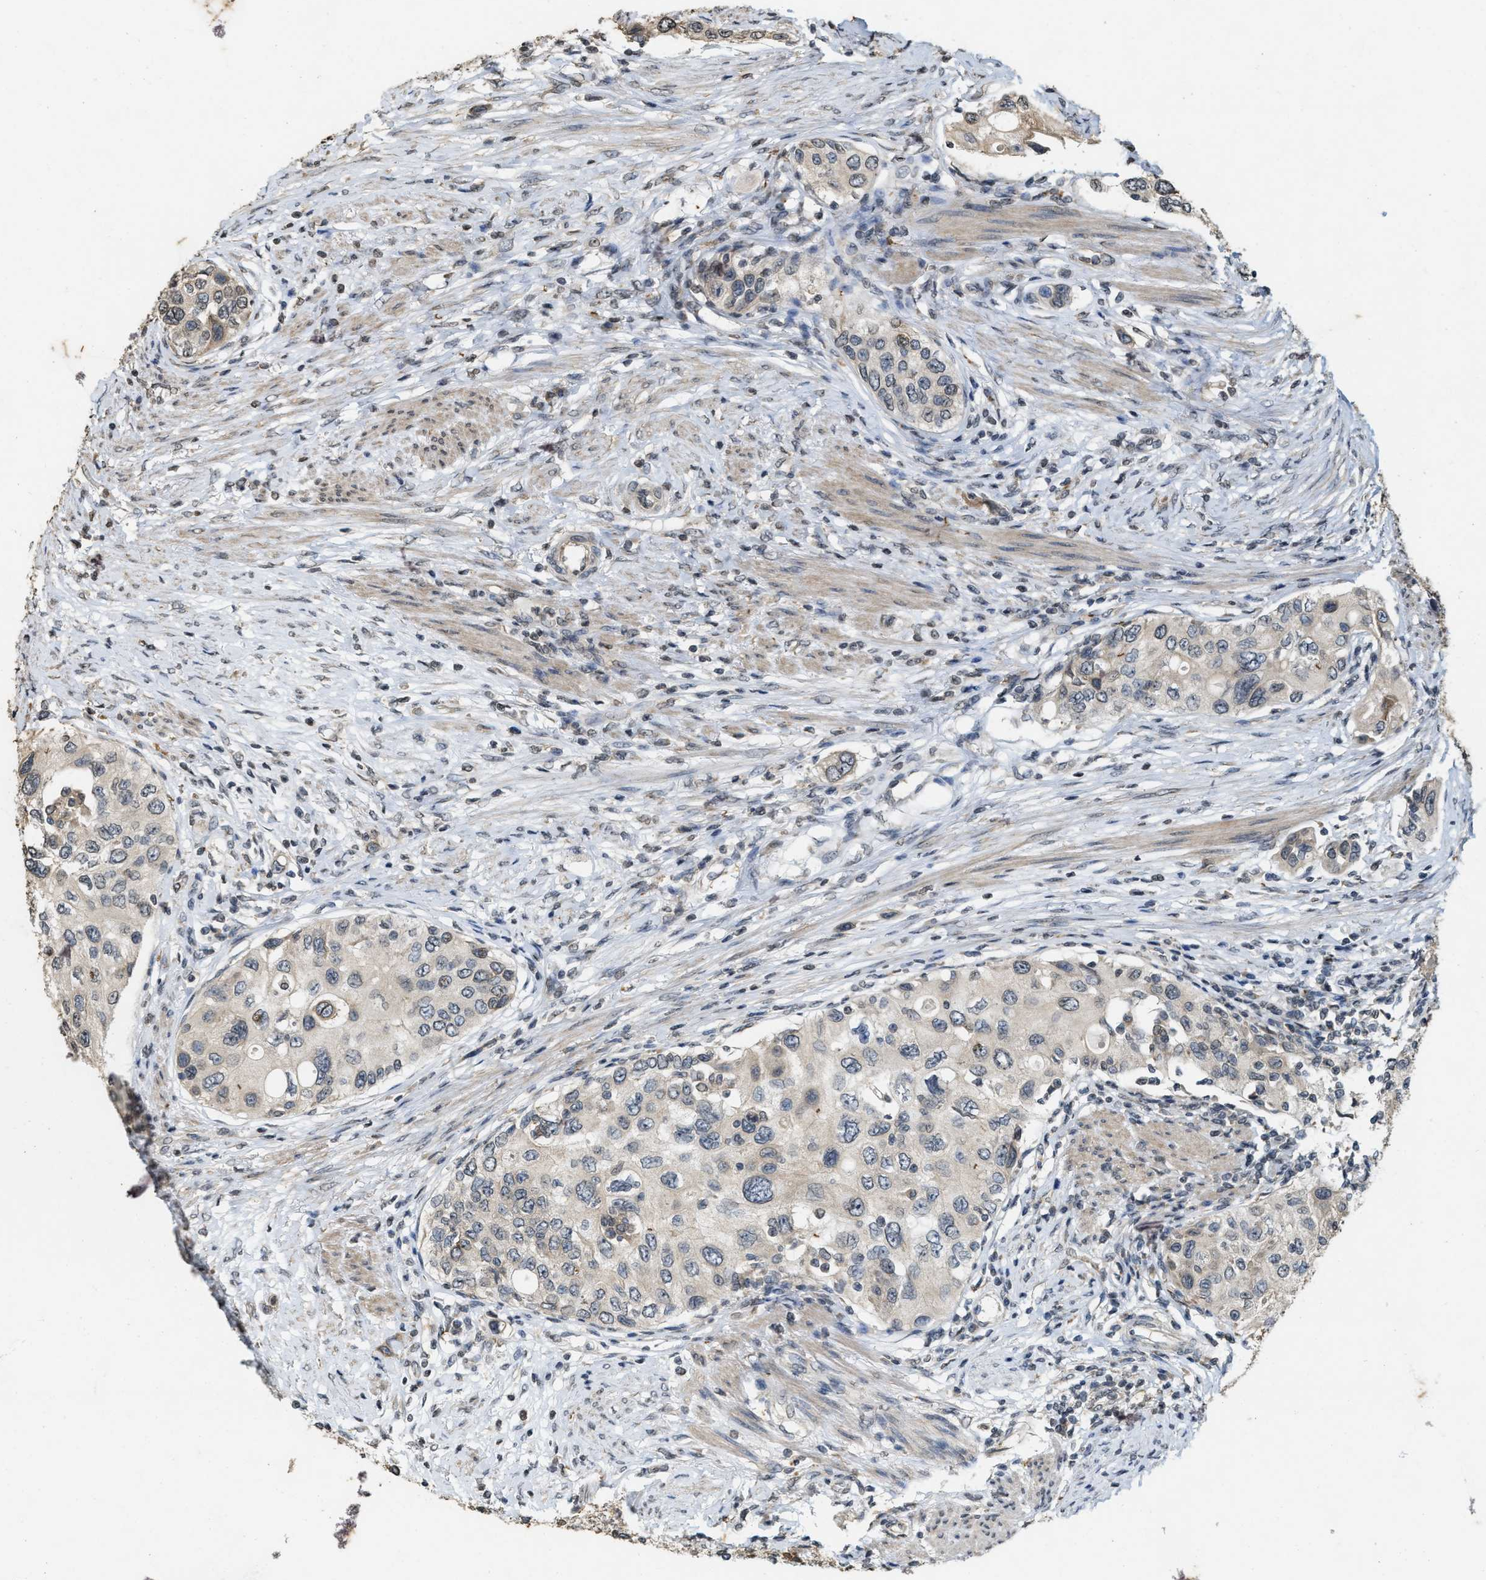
{"staining": {"intensity": "weak", "quantity": "<25%", "location": "cytoplasmic/membranous"}, "tissue": "urothelial cancer", "cell_type": "Tumor cells", "image_type": "cancer", "snomed": [{"axis": "morphology", "description": "Urothelial carcinoma, High grade"}, {"axis": "topography", "description": "Urinary bladder"}], "caption": "This micrograph is of urothelial carcinoma (high-grade) stained with IHC to label a protein in brown with the nuclei are counter-stained blue. There is no expression in tumor cells.", "gene": "KIF21A", "patient": {"sex": "female", "age": 56}}